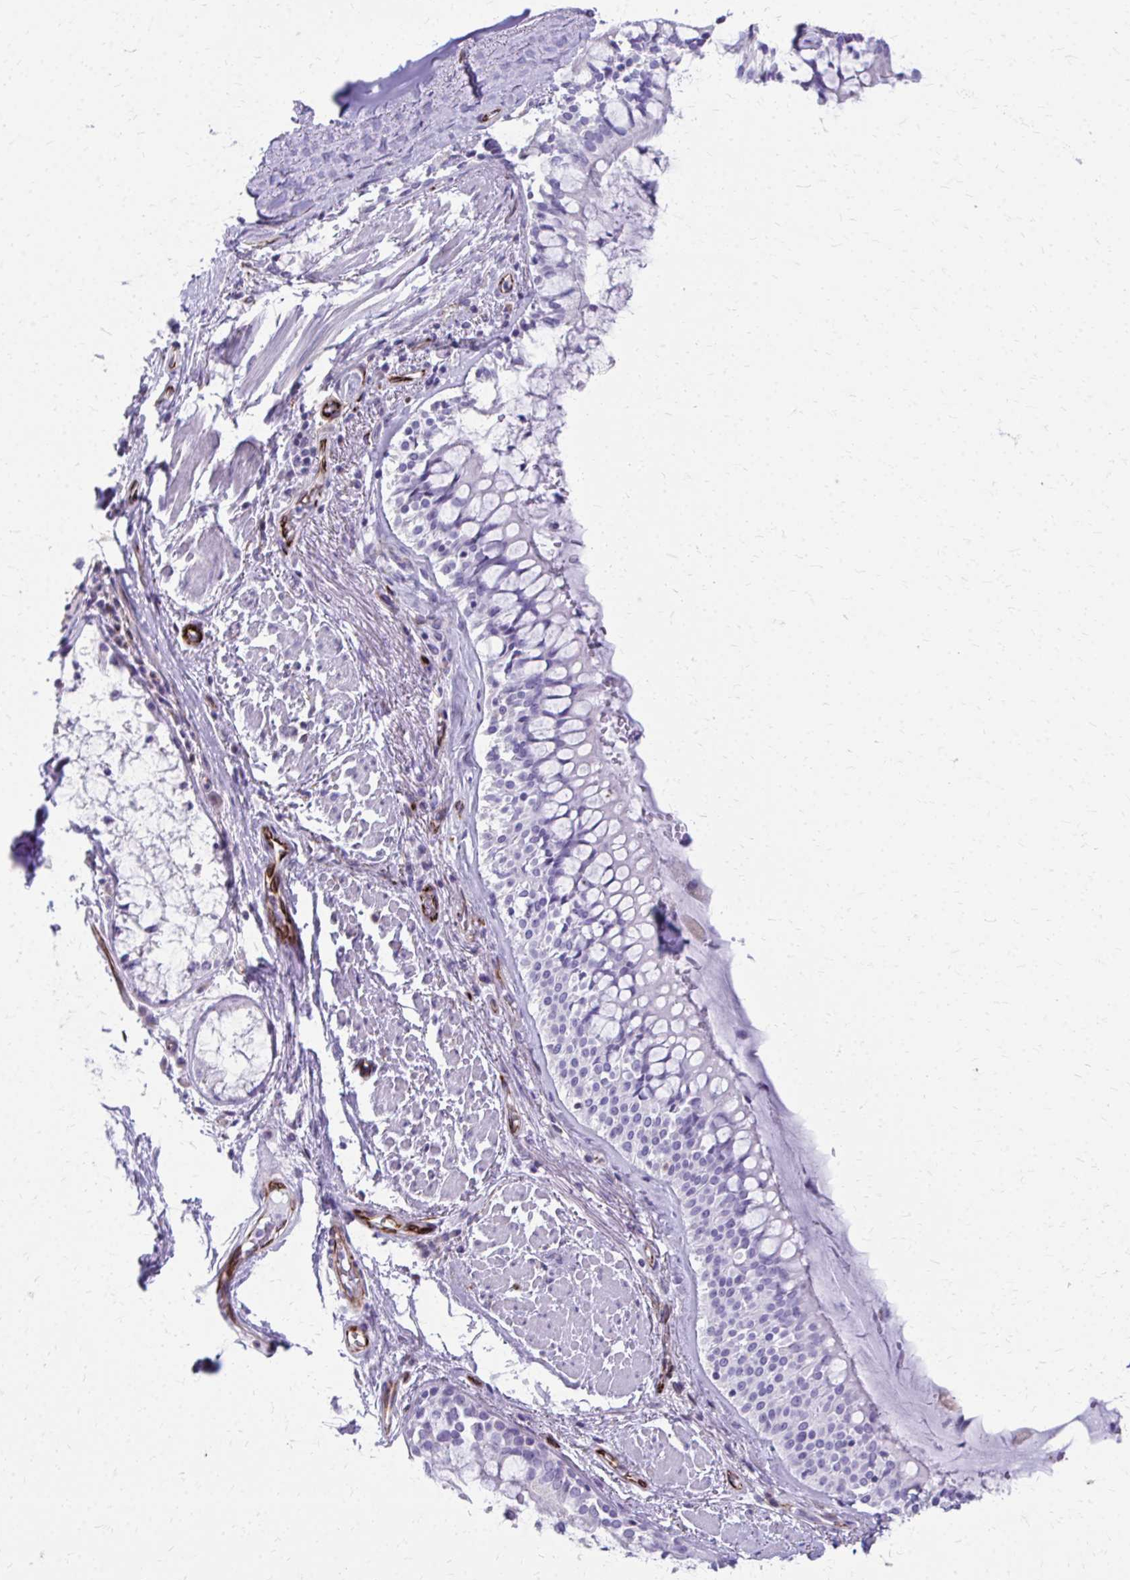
{"staining": {"intensity": "negative", "quantity": "none", "location": "none"}, "tissue": "soft tissue", "cell_type": "Chondrocytes", "image_type": "normal", "snomed": [{"axis": "morphology", "description": "Normal tissue, NOS"}, {"axis": "topography", "description": "Cartilage tissue"}, {"axis": "topography", "description": "Bronchus"}], "caption": "IHC of benign human soft tissue exhibits no positivity in chondrocytes.", "gene": "TRIM6", "patient": {"sex": "male", "age": 64}}